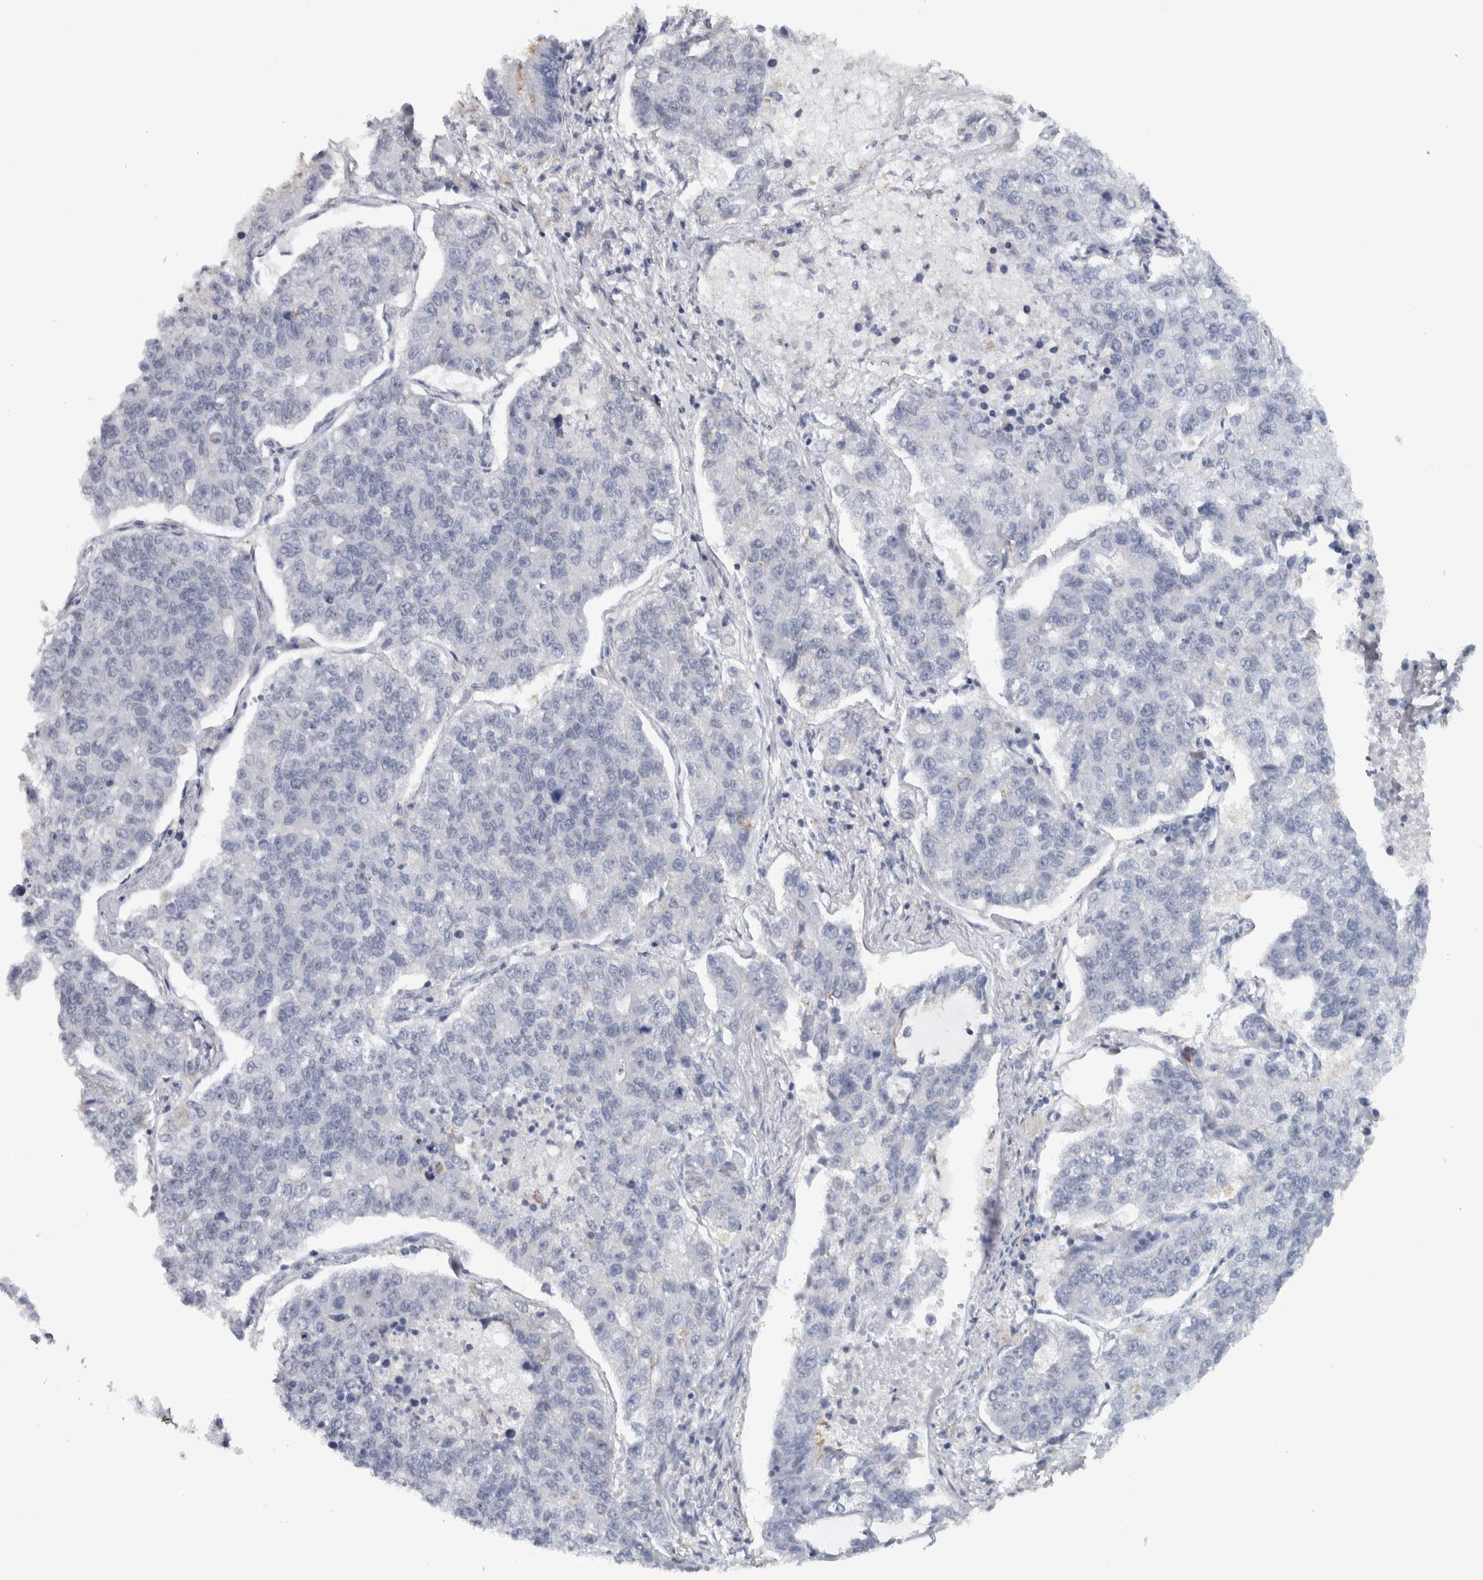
{"staining": {"intensity": "negative", "quantity": "none", "location": "none"}, "tissue": "lung cancer", "cell_type": "Tumor cells", "image_type": "cancer", "snomed": [{"axis": "morphology", "description": "Adenocarcinoma, NOS"}, {"axis": "topography", "description": "Lung"}], "caption": "Histopathology image shows no protein positivity in tumor cells of adenocarcinoma (lung) tissue.", "gene": "NECAB1", "patient": {"sex": "male", "age": 49}}